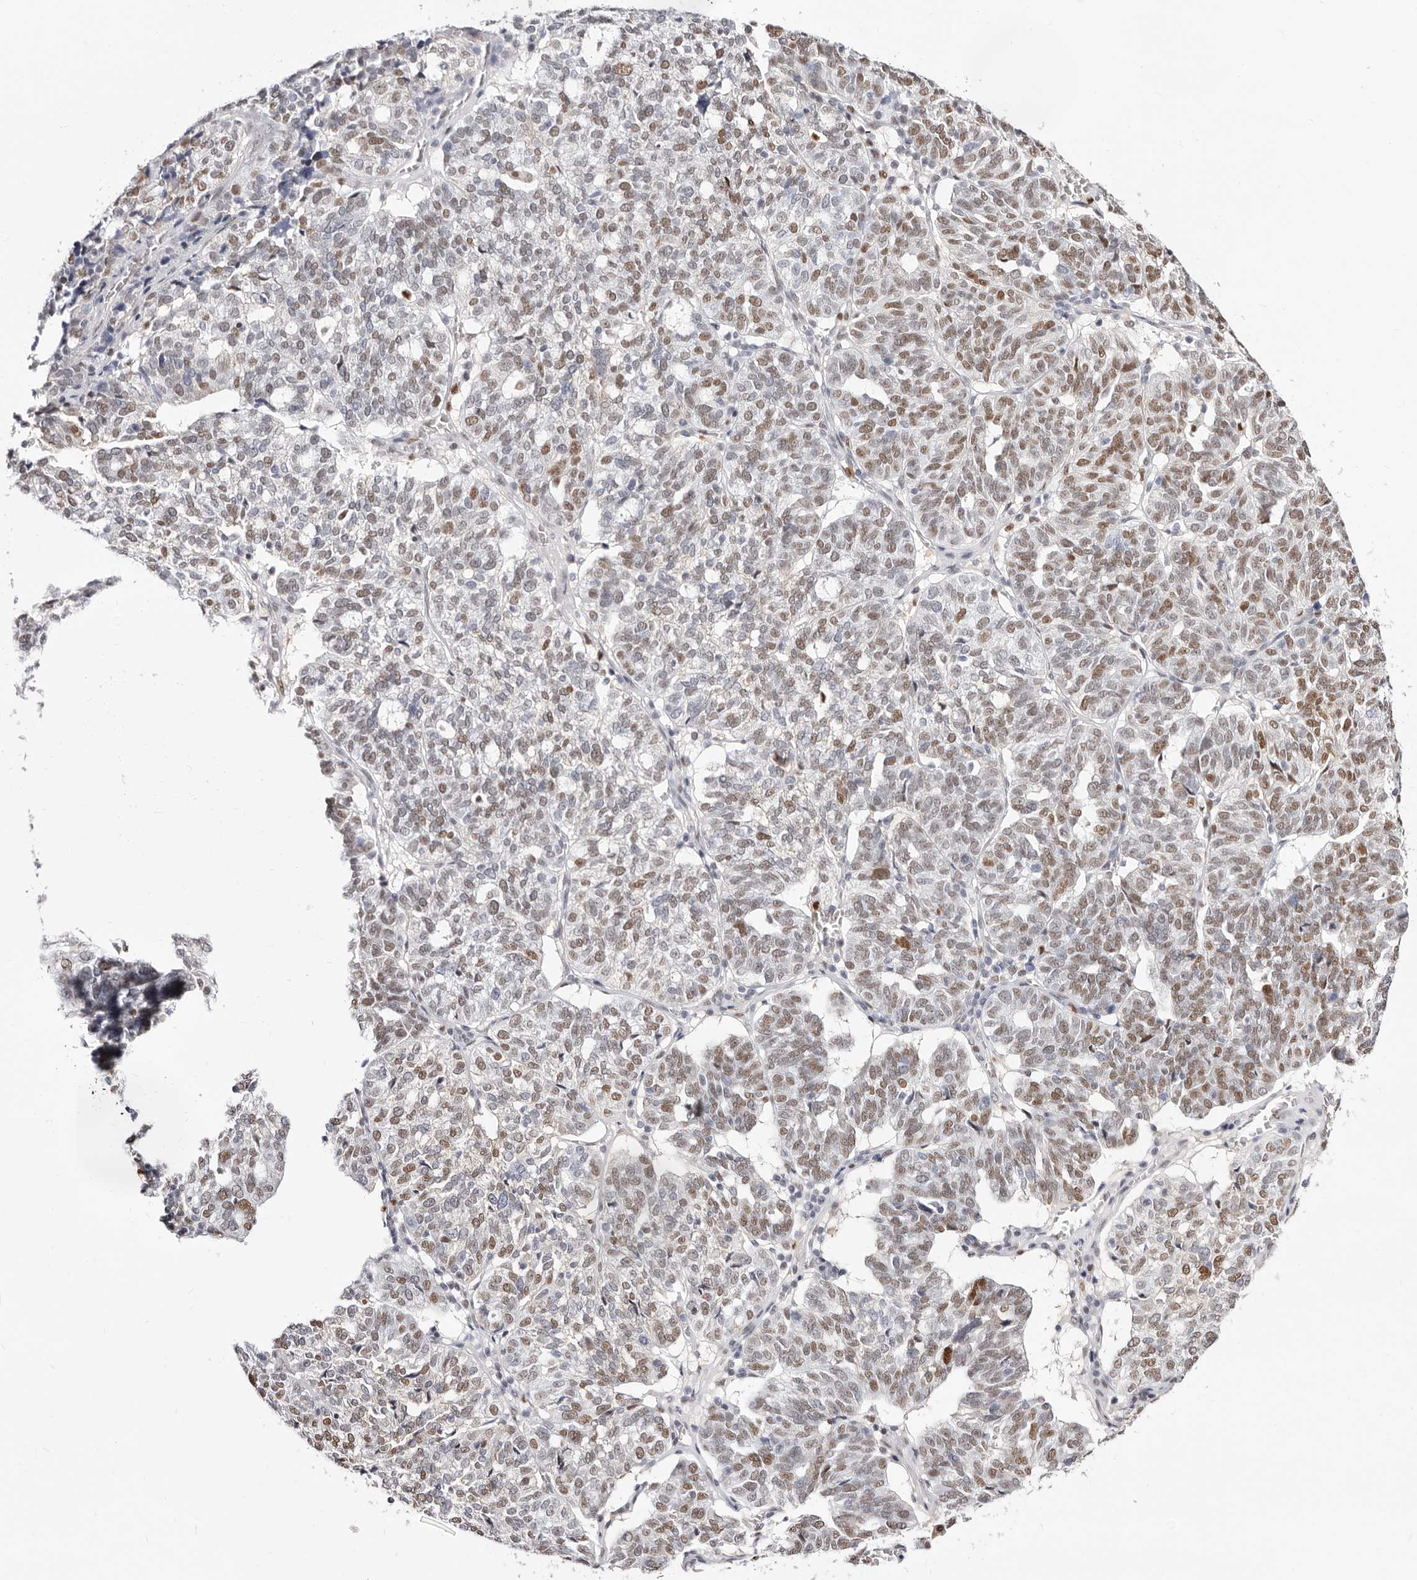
{"staining": {"intensity": "moderate", "quantity": ">75%", "location": "nuclear"}, "tissue": "ovarian cancer", "cell_type": "Tumor cells", "image_type": "cancer", "snomed": [{"axis": "morphology", "description": "Cystadenocarcinoma, serous, NOS"}, {"axis": "topography", "description": "Ovary"}], "caption": "Tumor cells reveal medium levels of moderate nuclear expression in about >75% of cells in ovarian serous cystadenocarcinoma.", "gene": "TKT", "patient": {"sex": "female", "age": 59}}